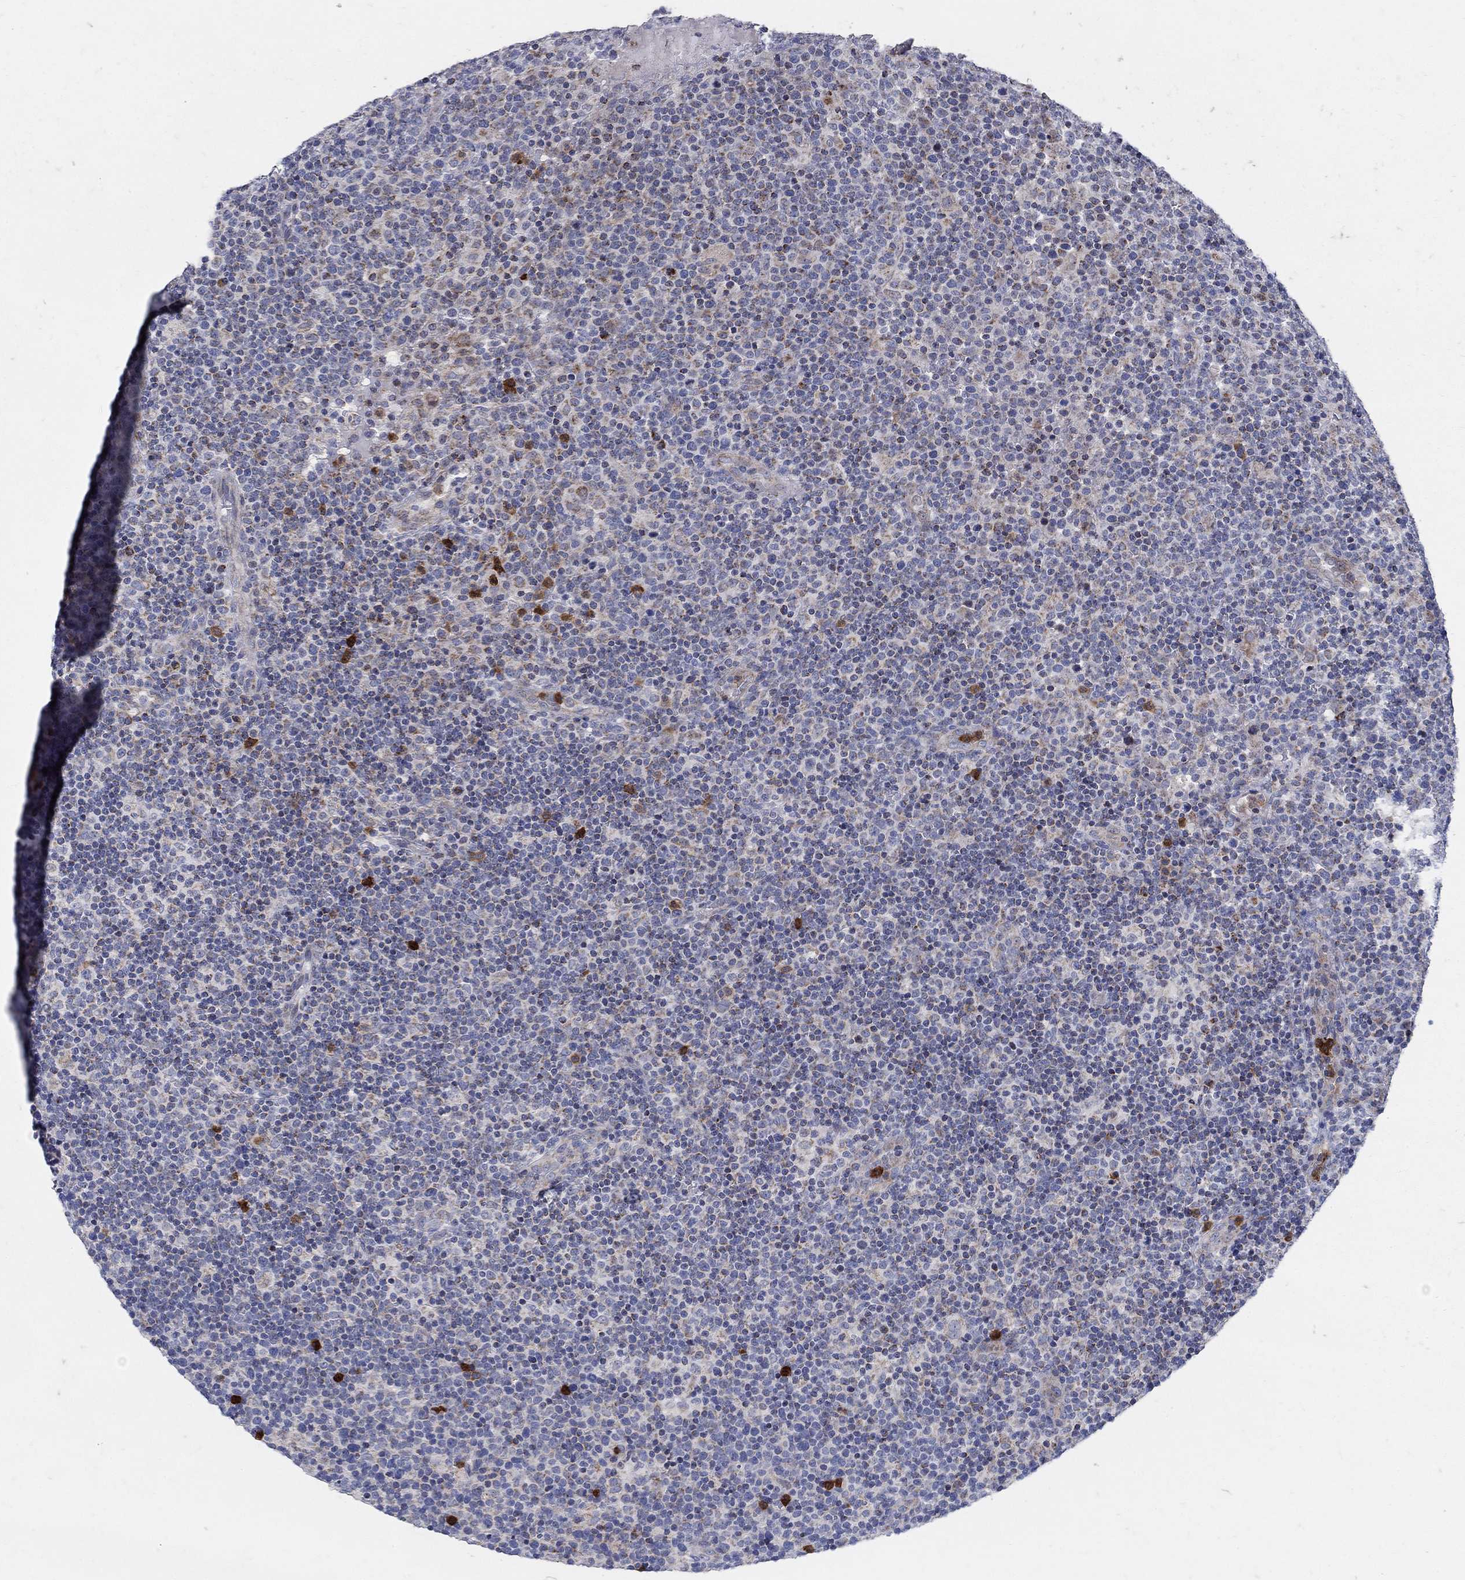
{"staining": {"intensity": "weak", "quantity": "25%-75%", "location": "cytoplasmic/membranous"}, "tissue": "lymphoma", "cell_type": "Tumor cells", "image_type": "cancer", "snomed": [{"axis": "morphology", "description": "Malignant lymphoma, non-Hodgkin's type, High grade"}, {"axis": "topography", "description": "Lymph node"}], "caption": "High-power microscopy captured an immunohistochemistry (IHC) micrograph of malignant lymphoma, non-Hodgkin's type (high-grade), revealing weak cytoplasmic/membranous positivity in approximately 25%-75% of tumor cells. The staining was performed using DAB (3,3'-diaminobenzidine), with brown indicating positive protein expression. Nuclei are stained blue with hematoxylin.", "gene": "HMX2", "patient": {"sex": "male", "age": 61}}